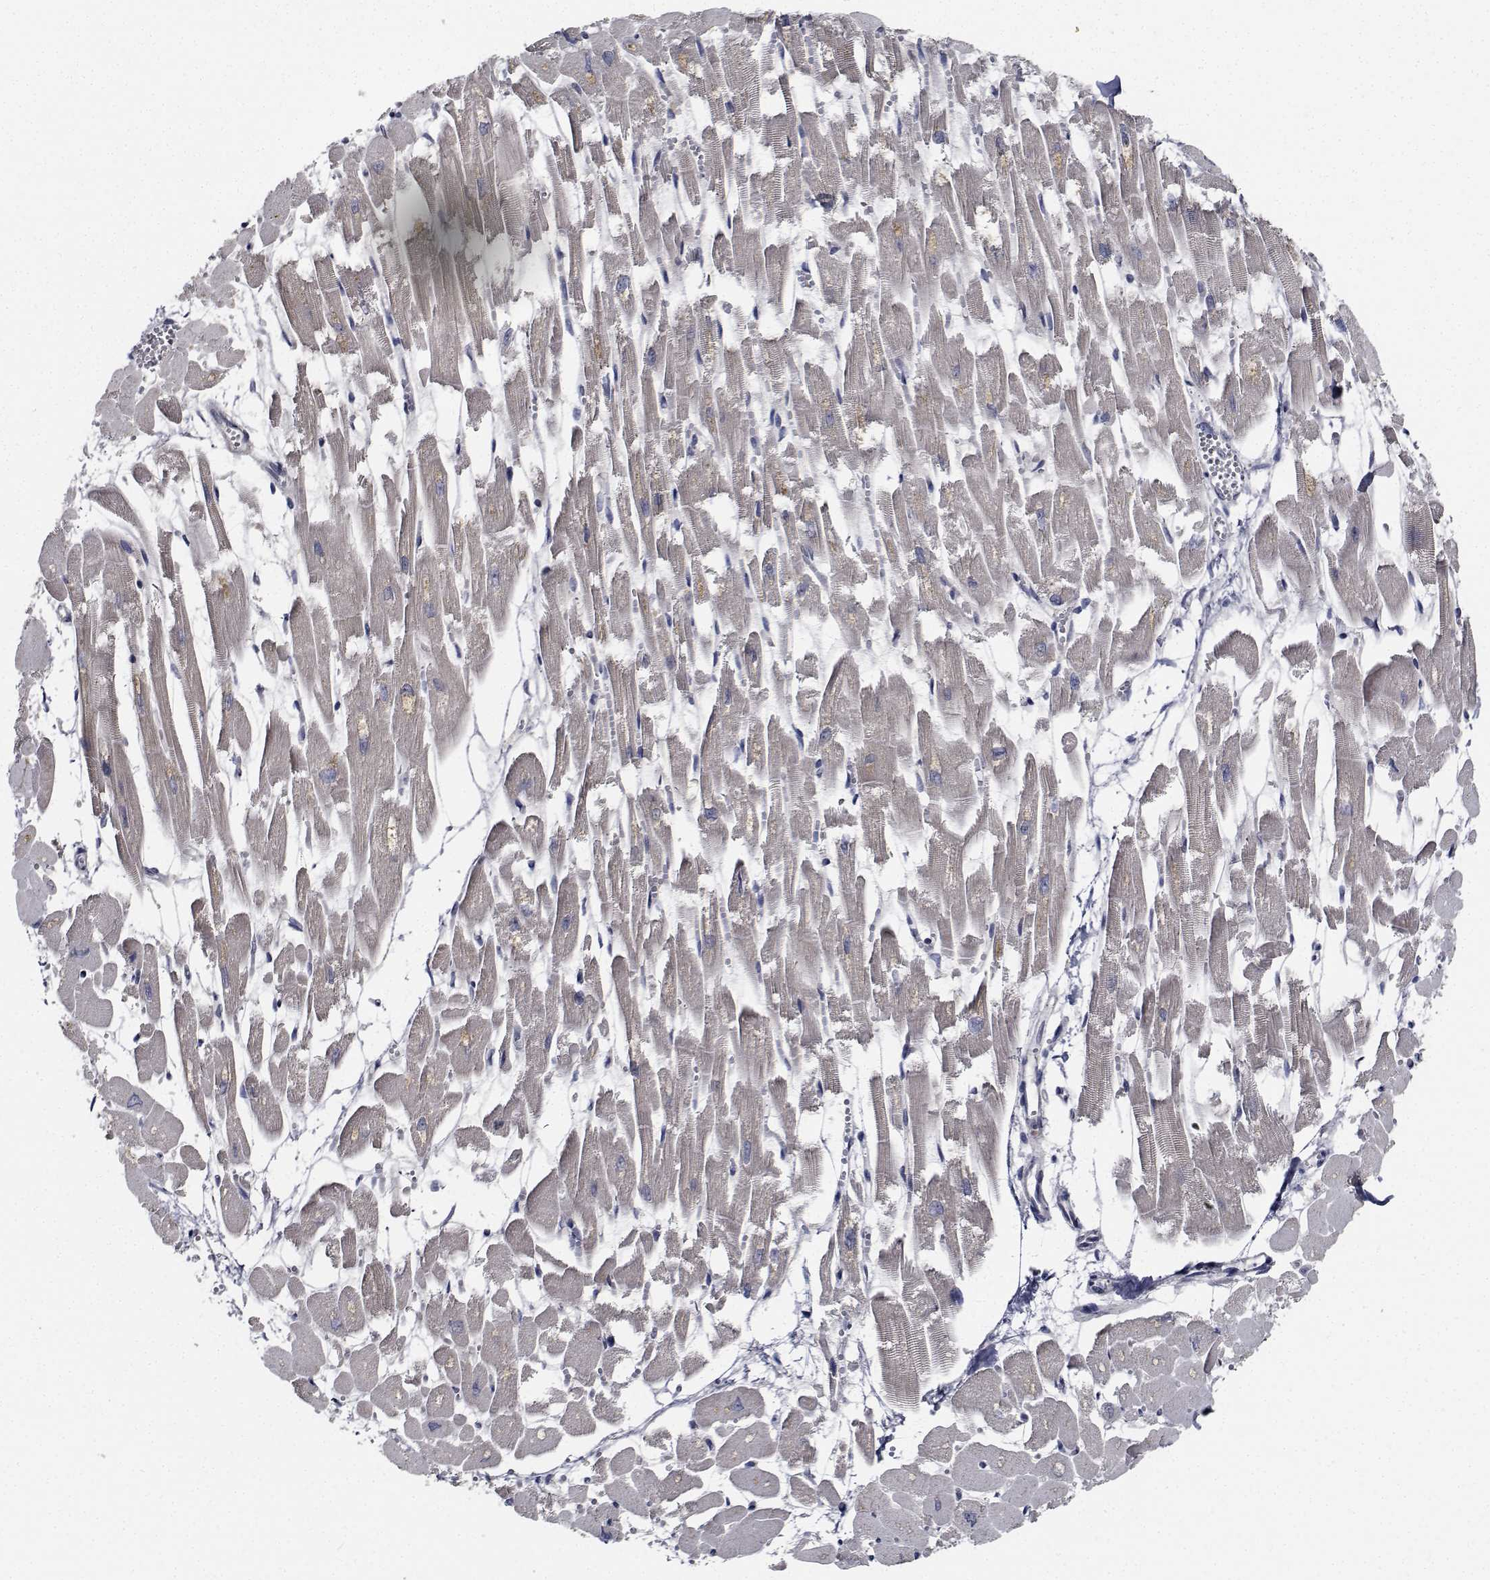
{"staining": {"intensity": "negative", "quantity": "none", "location": "none"}, "tissue": "heart muscle", "cell_type": "Cardiomyocytes", "image_type": "normal", "snomed": [{"axis": "morphology", "description": "Normal tissue, NOS"}, {"axis": "topography", "description": "Heart"}], "caption": "Immunohistochemical staining of normal human heart muscle exhibits no significant positivity in cardiomyocytes.", "gene": "NVL", "patient": {"sex": "female", "age": 52}}